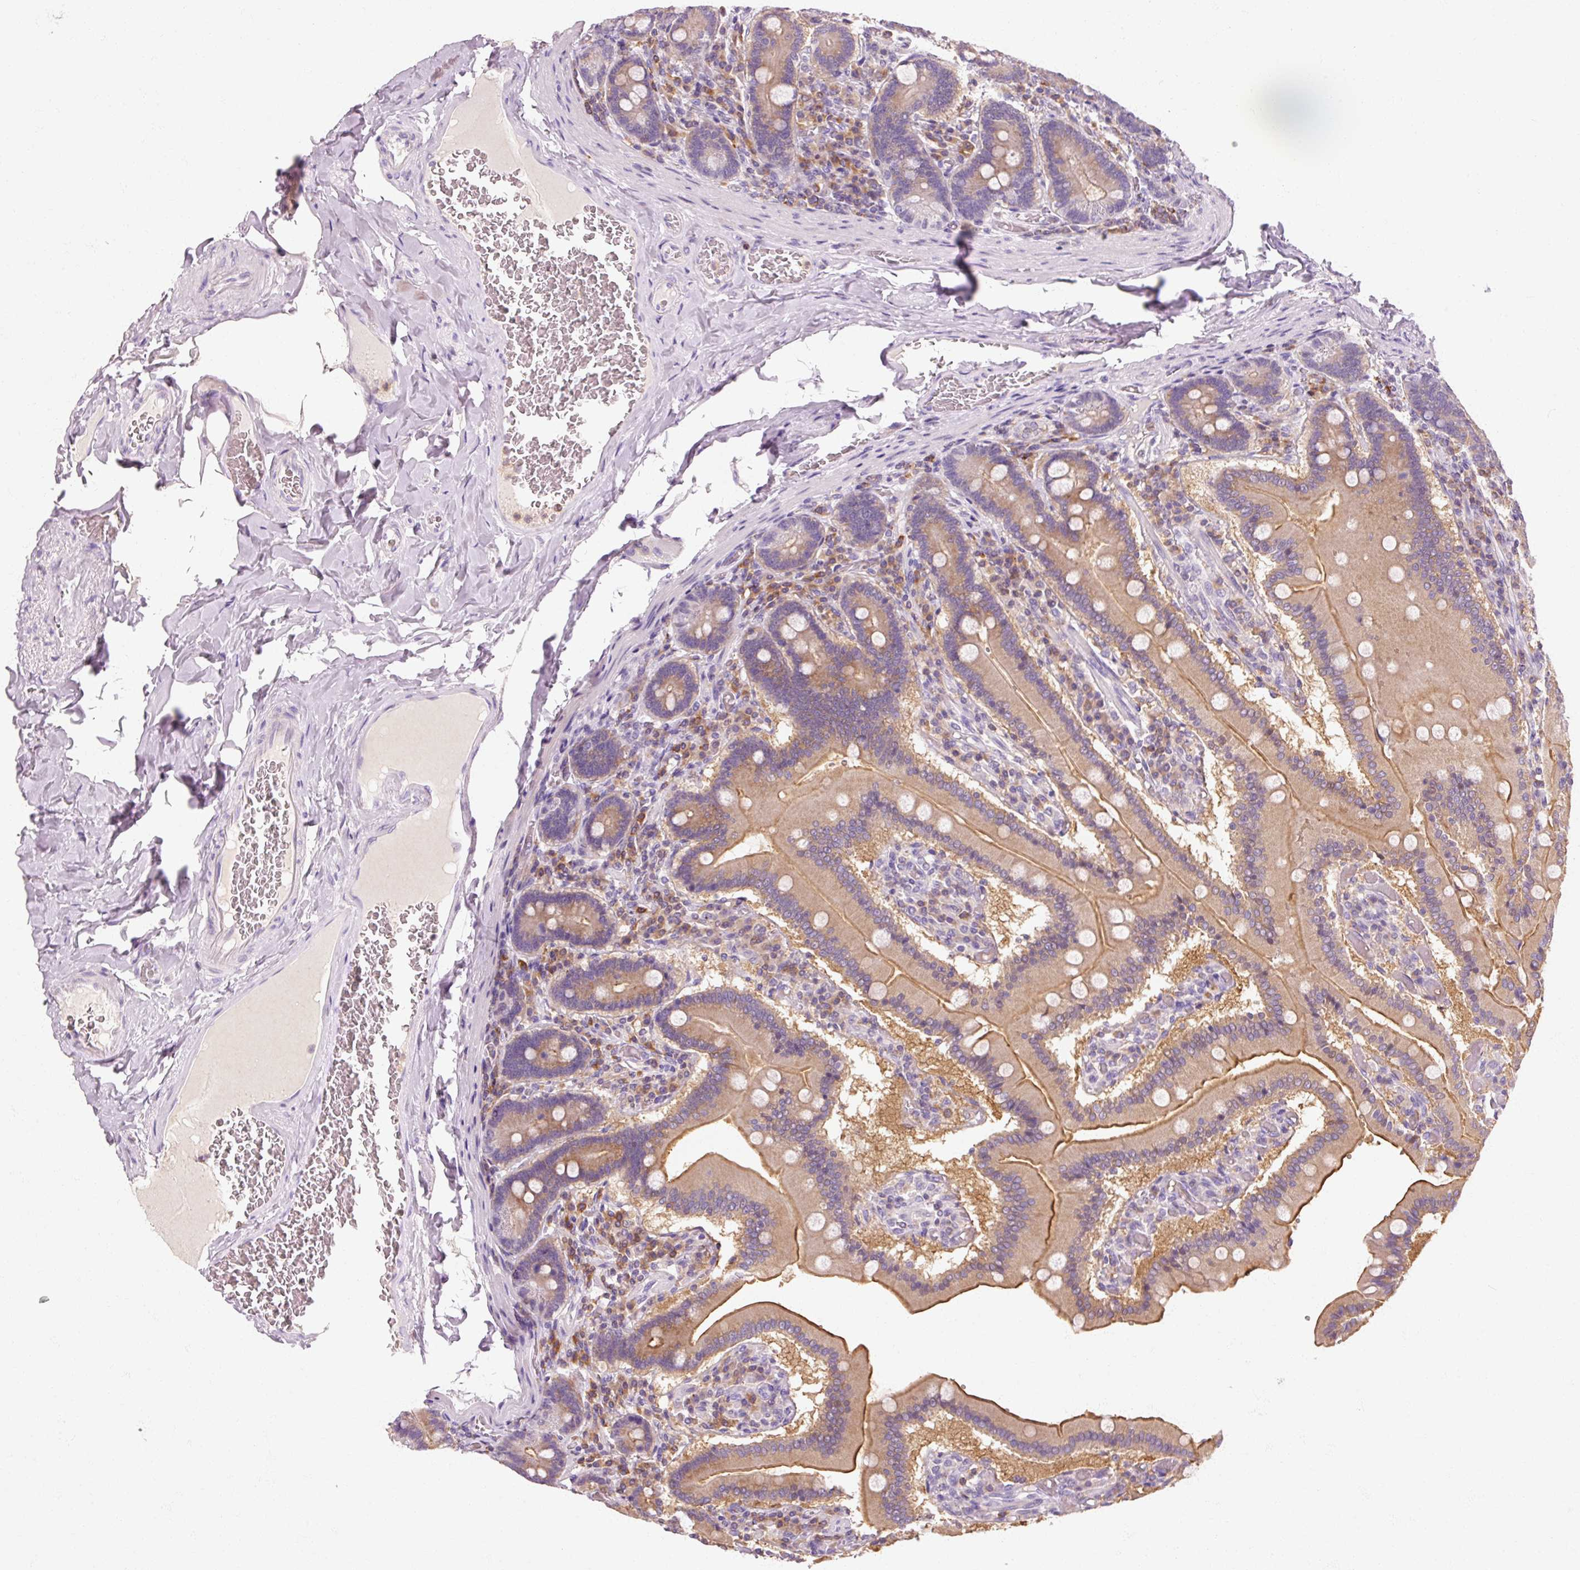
{"staining": {"intensity": "strong", "quantity": "25%-75%", "location": "cytoplasmic/membranous"}, "tissue": "duodenum", "cell_type": "Glandular cells", "image_type": "normal", "snomed": [{"axis": "morphology", "description": "Normal tissue, NOS"}, {"axis": "topography", "description": "Duodenum"}], "caption": "This histopathology image demonstrates IHC staining of unremarkable duodenum, with high strong cytoplasmic/membranous positivity in approximately 25%-75% of glandular cells.", "gene": "OR8K1", "patient": {"sex": "female", "age": 62}}